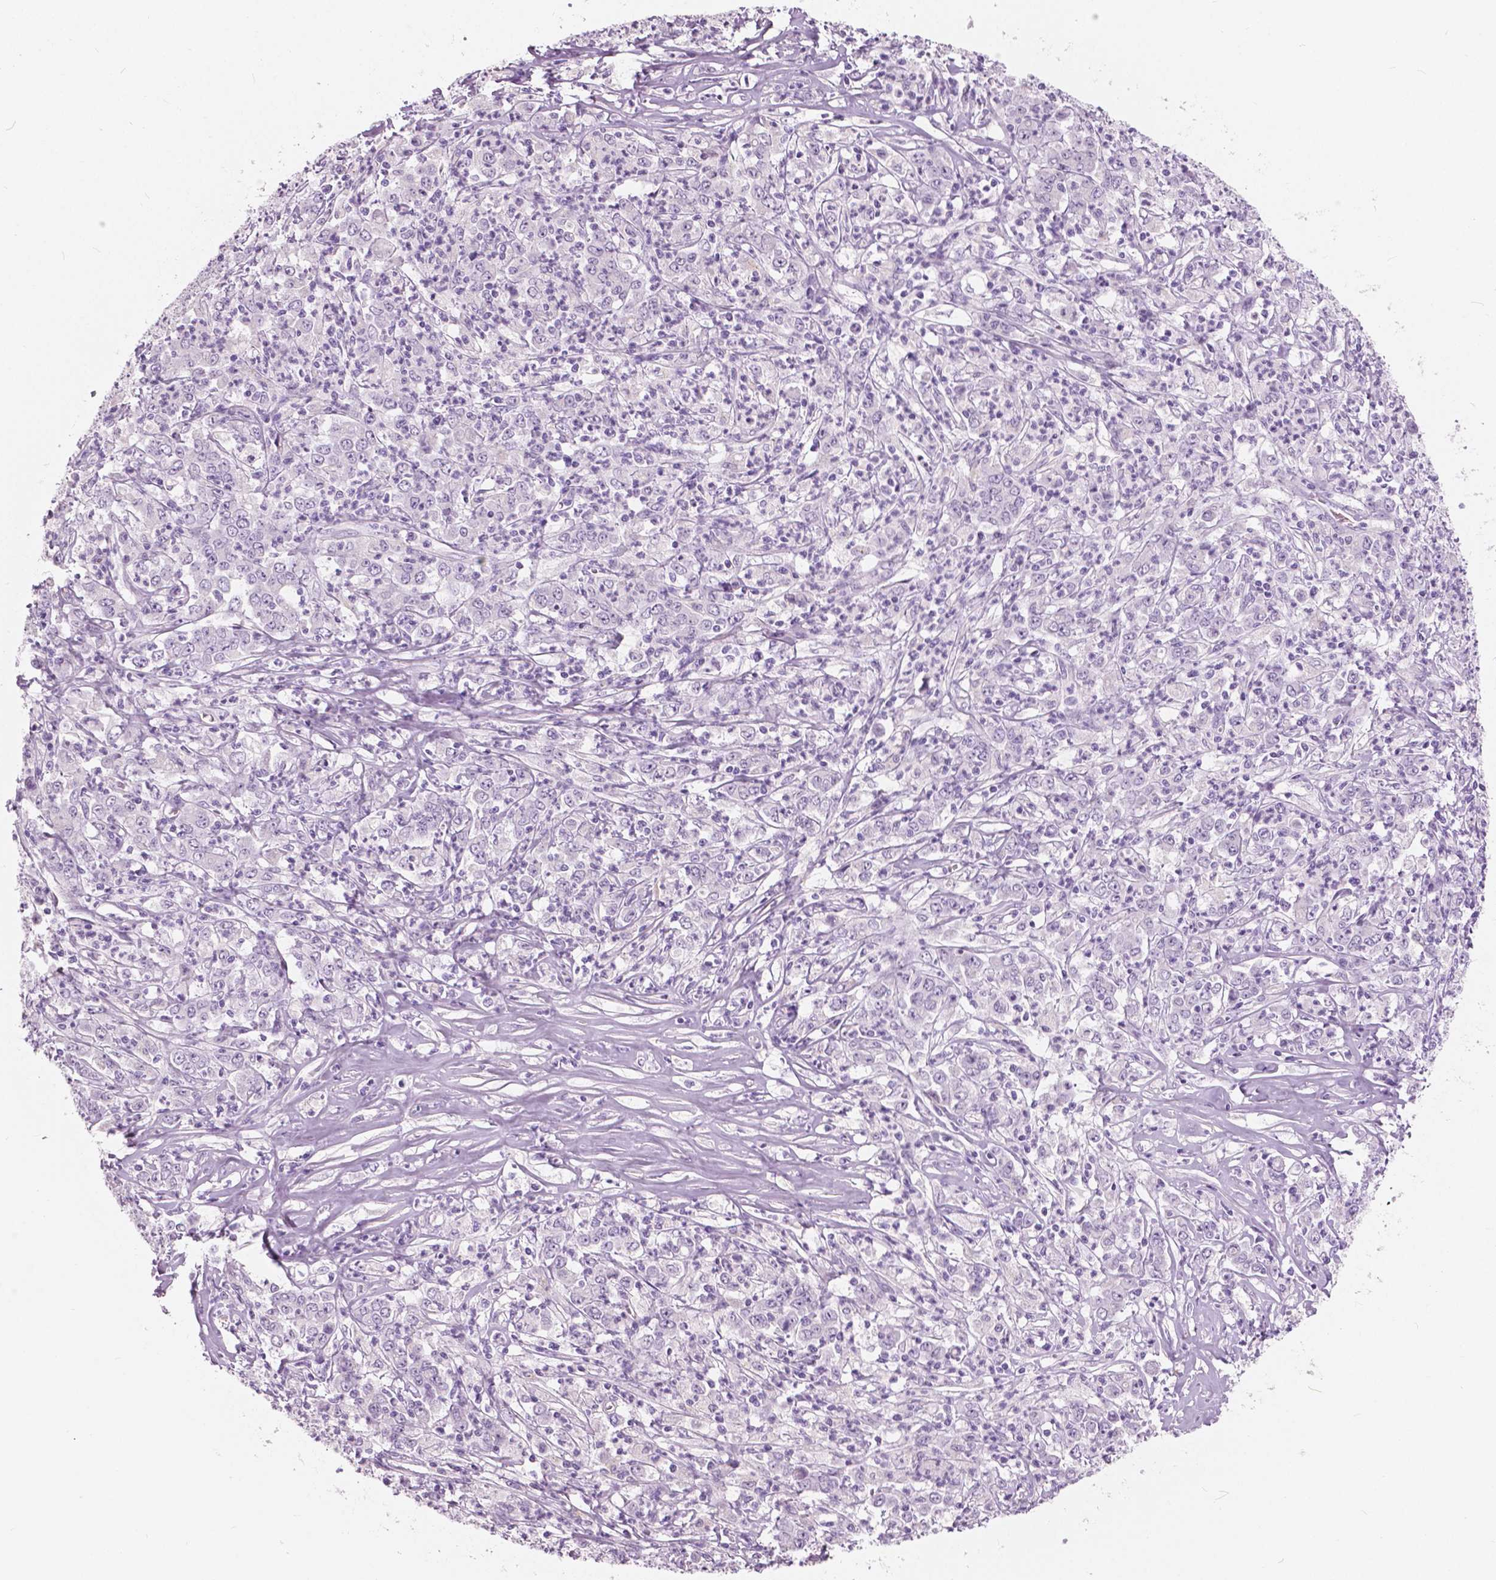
{"staining": {"intensity": "negative", "quantity": "none", "location": "none"}, "tissue": "stomach cancer", "cell_type": "Tumor cells", "image_type": "cancer", "snomed": [{"axis": "morphology", "description": "Adenocarcinoma, NOS"}, {"axis": "topography", "description": "Stomach, lower"}], "caption": "Stomach adenocarcinoma was stained to show a protein in brown. There is no significant positivity in tumor cells.", "gene": "A4GNT", "patient": {"sex": "female", "age": 71}}